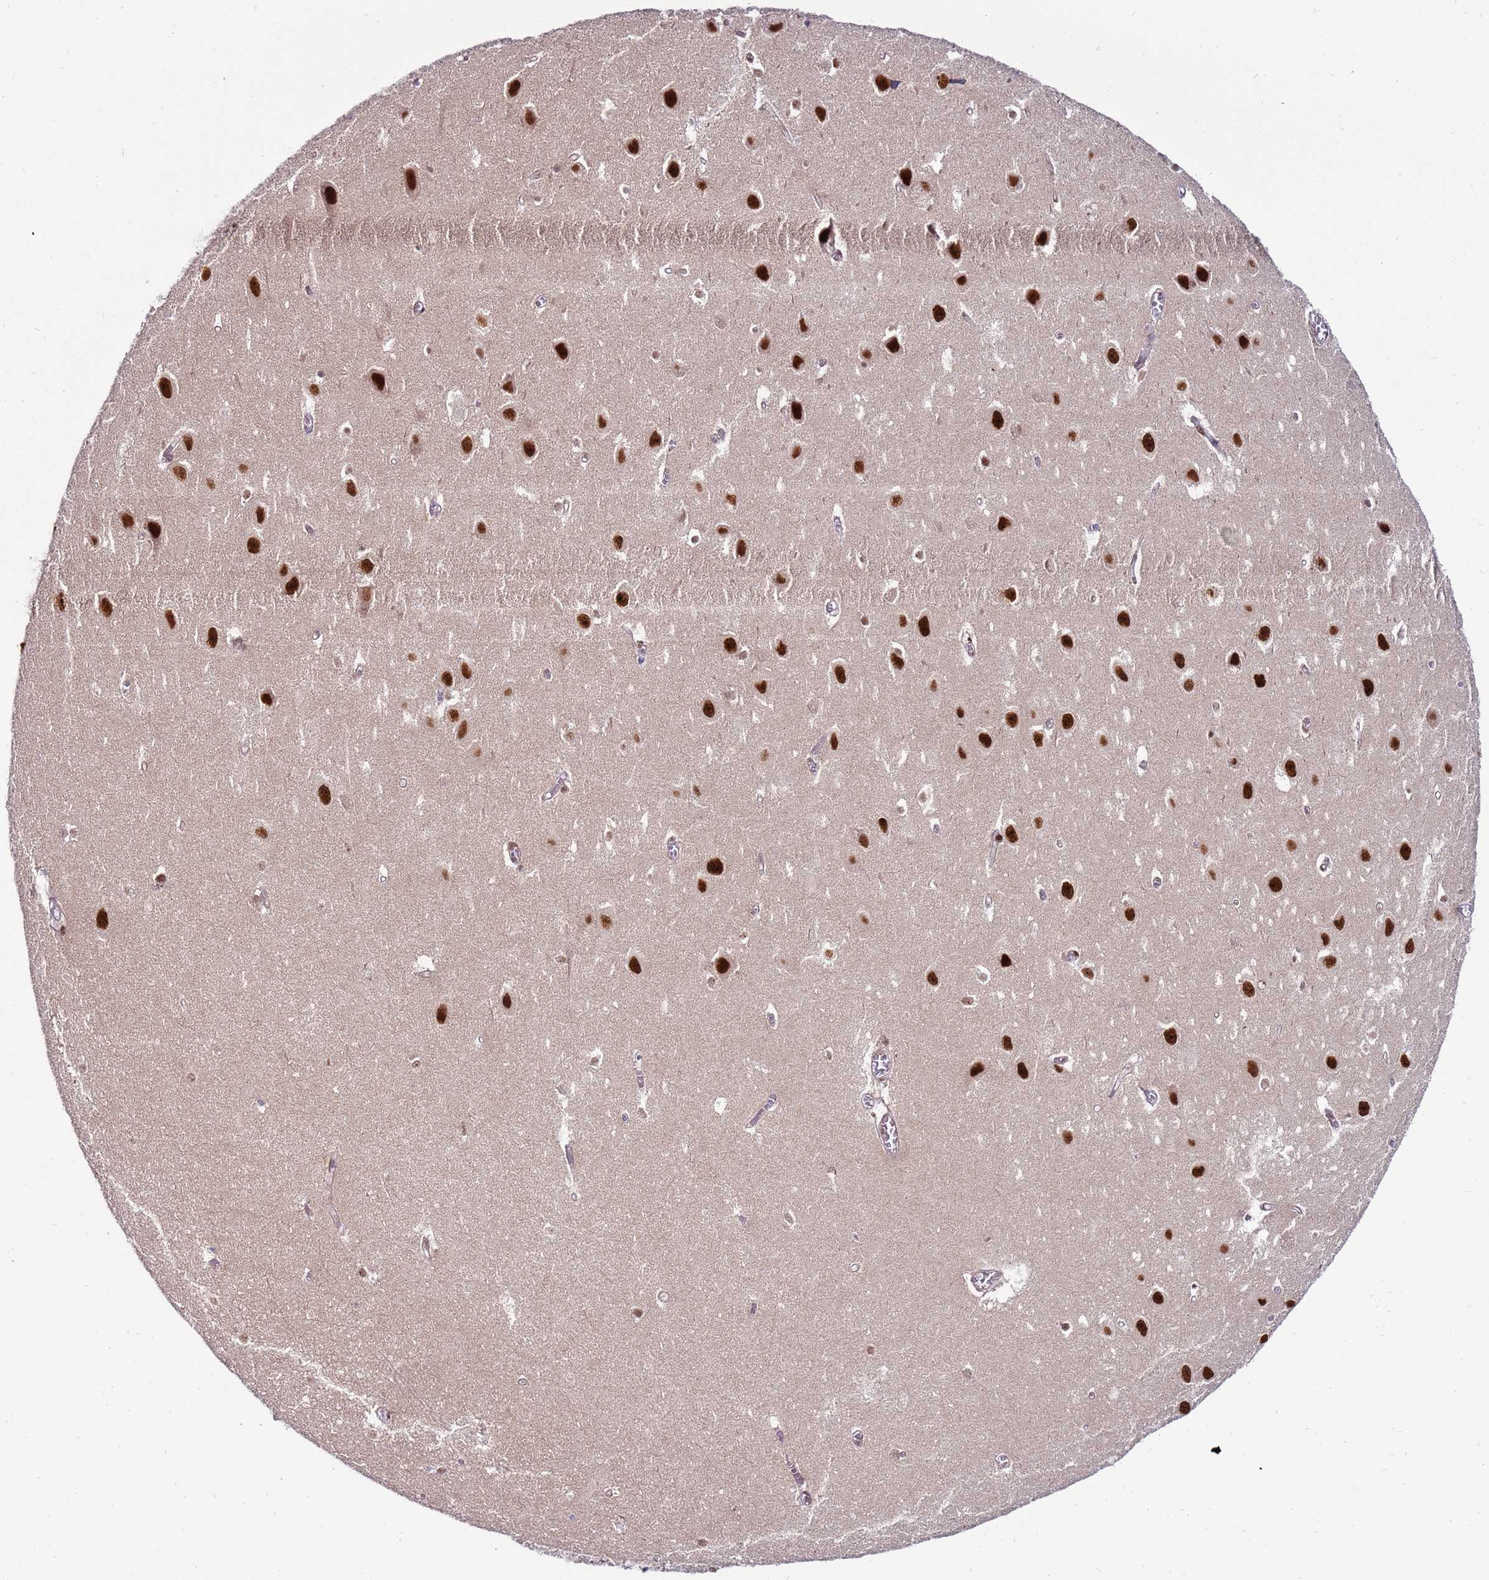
{"staining": {"intensity": "moderate", "quantity": "<25%", "location": "nuclear"}, "tissue": "hippocampus", "cell_type": "Glial cells", "image_type": "normal", "snomed": [{"axis": "morphology", "description": "Normal tissue, NOS"}, {"axis": "topography", "description": "Hippocampus"}], "caption": "Moderate nuclear expression for a protein is seen in approximately <25% of glial cells of unremarkable hippocampus using immunohistochemistry.", "gene": "KPNA4", "patient": {"sex": "female", "age": 64}}